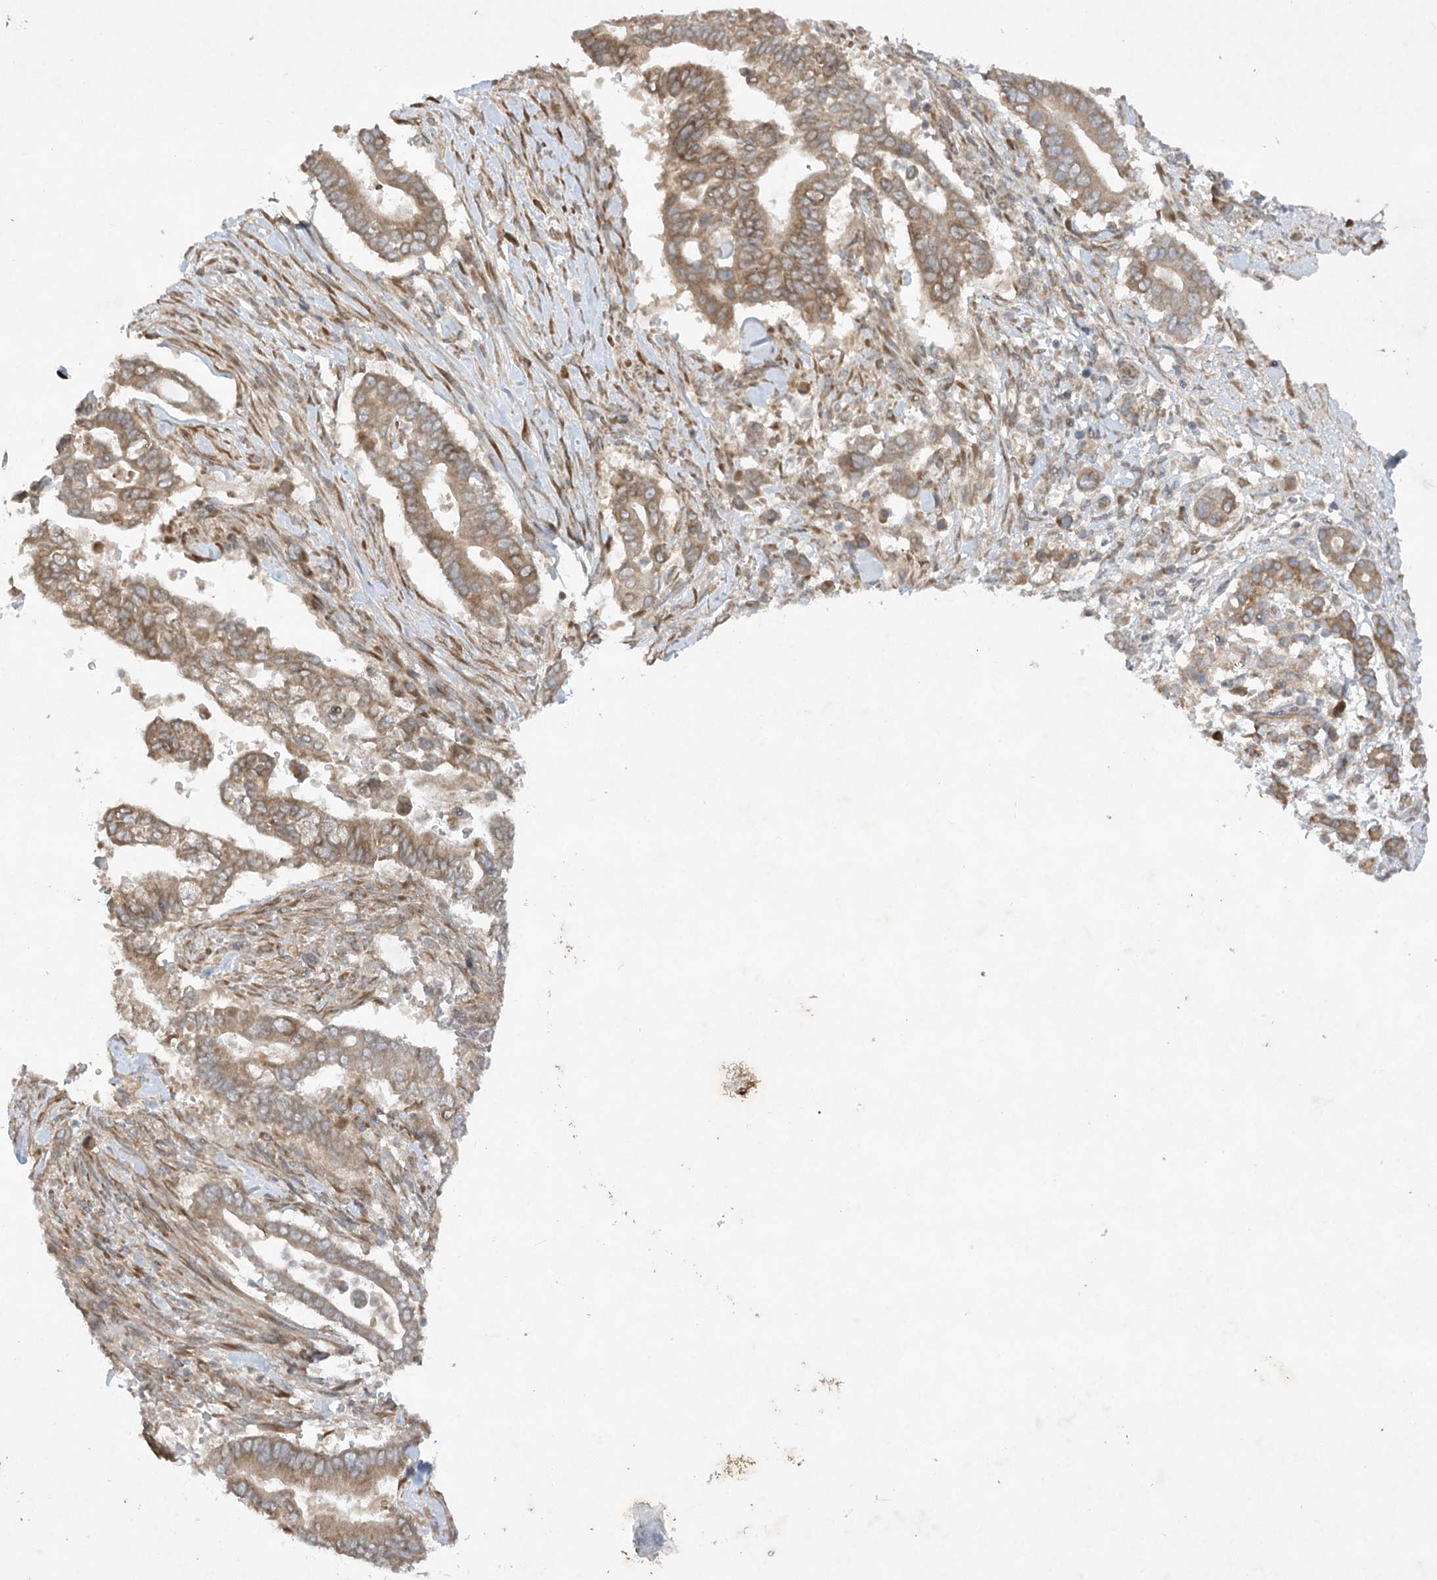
{"staining": {"intensity": "moderate", "quantity": ">75%", "location": "cytoplasmic/membranous"}, "tissue": "pancreatic cancer", "cell_type": "Tumor cells", "image_type": "cancer", "snomed": [{"axis": "morphology", "description": "Adenocarcinoma, NOS"}, {"axis": "topography", "description": "Pancreas"}], "caption": "This photomicrograph shows pancreatic adenocarcinoma stained with IHC to label a protein in brown. The cytoplasmic/membranous of tumor cells show moderate positivity for the protein. Nuclei are counter-stained blue.", "gene": "TRAF3IP1", "patient": {"sex": "male", "age": 68}}